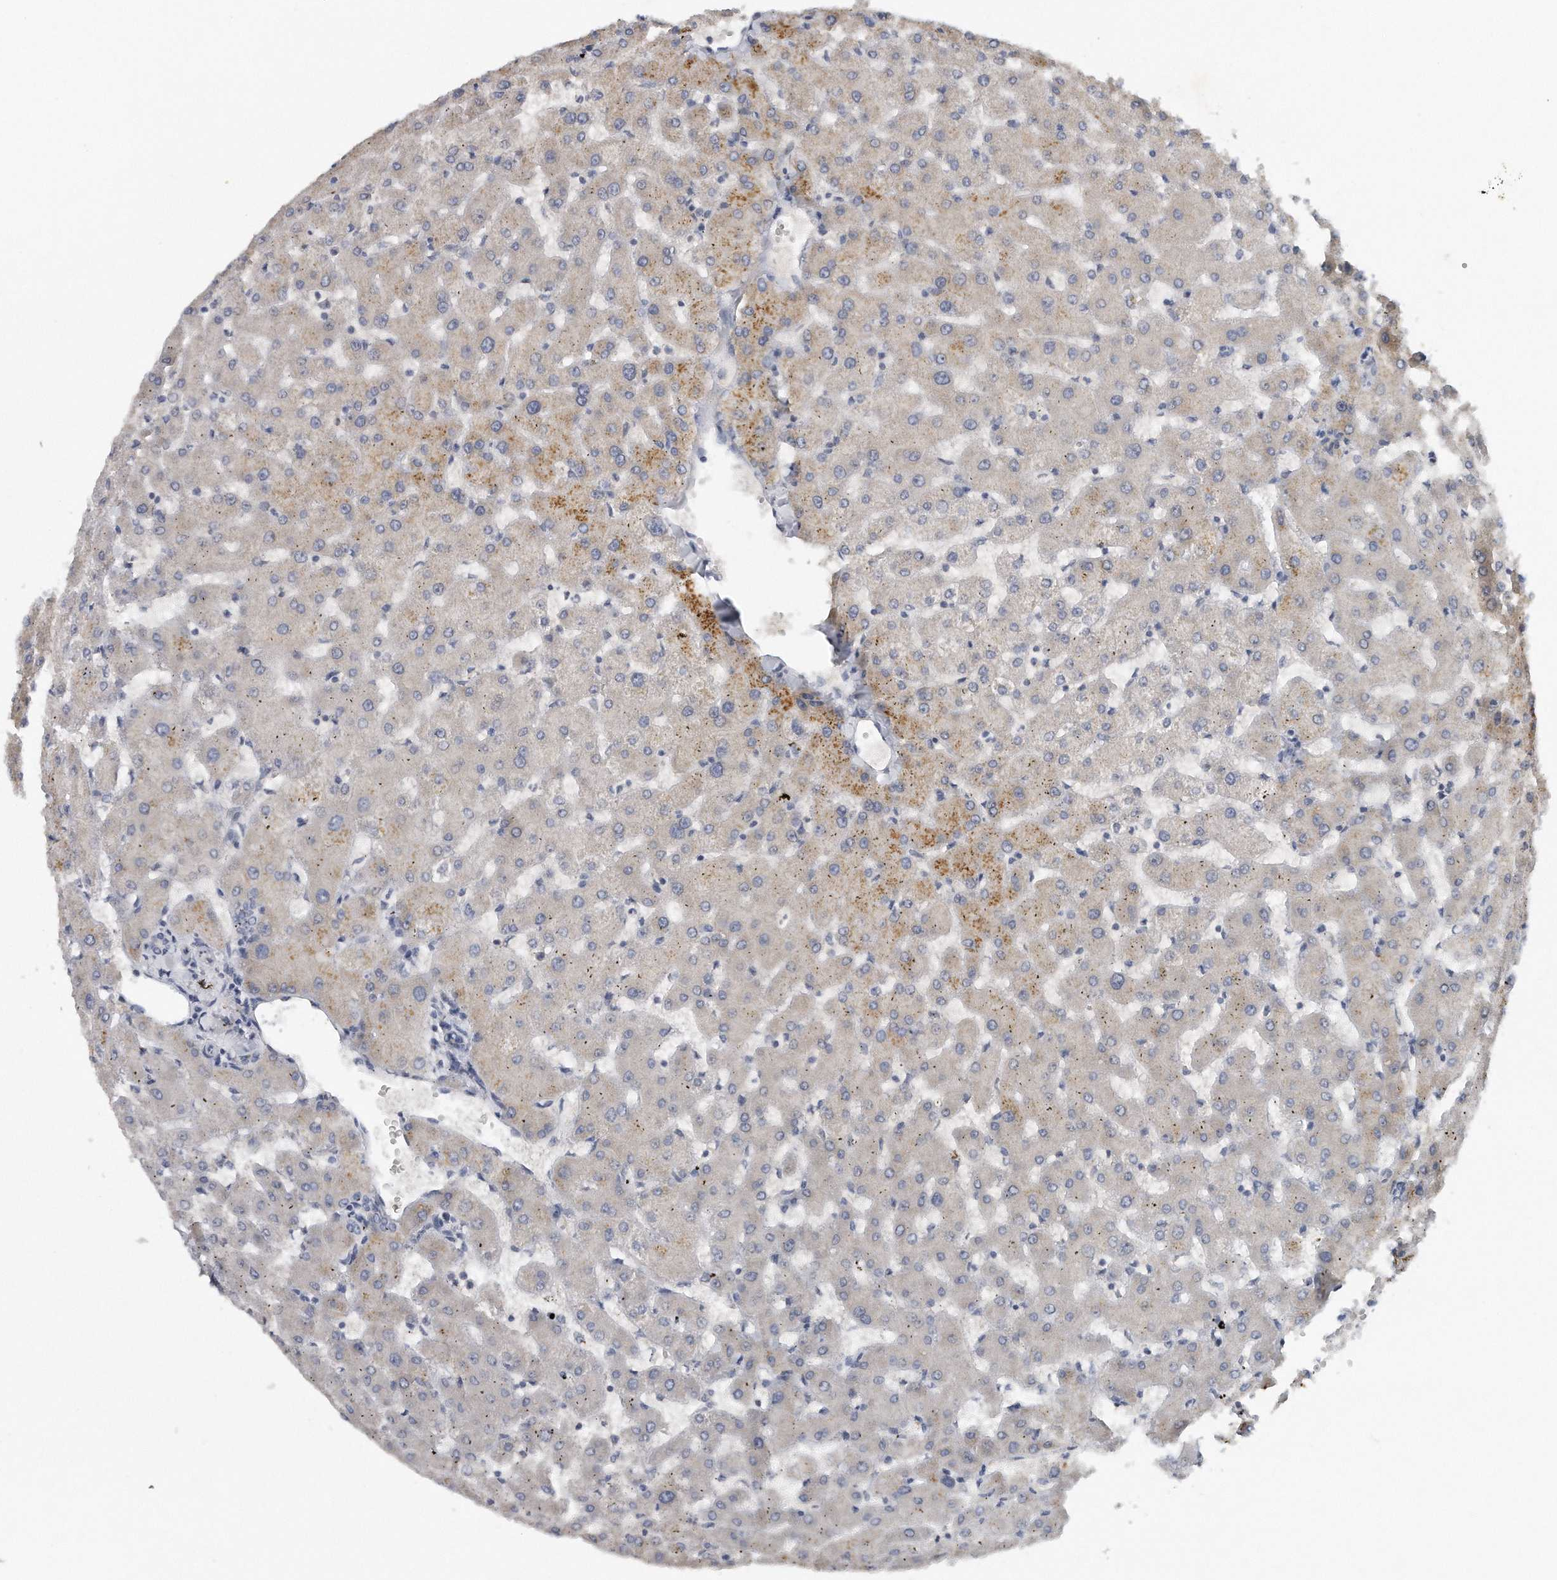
{"staining": {"intensity": "negative", "quantity": "none", "location": "none"}, "tissue": "liver", "cell_type": "Cholangiocytes", "image_type": "normal", "snomed": [{"axis": "morphology", "description": "Normal tissue, NOS"}, {"axis": "topography", "description": "Liver"}], "caption": "The immunohistochemistry (IHC) image has no significant staining in cholangiocytes of liver.", "gene": "TRAPPC14", "patient": {"sex": "female", "age": 63}}